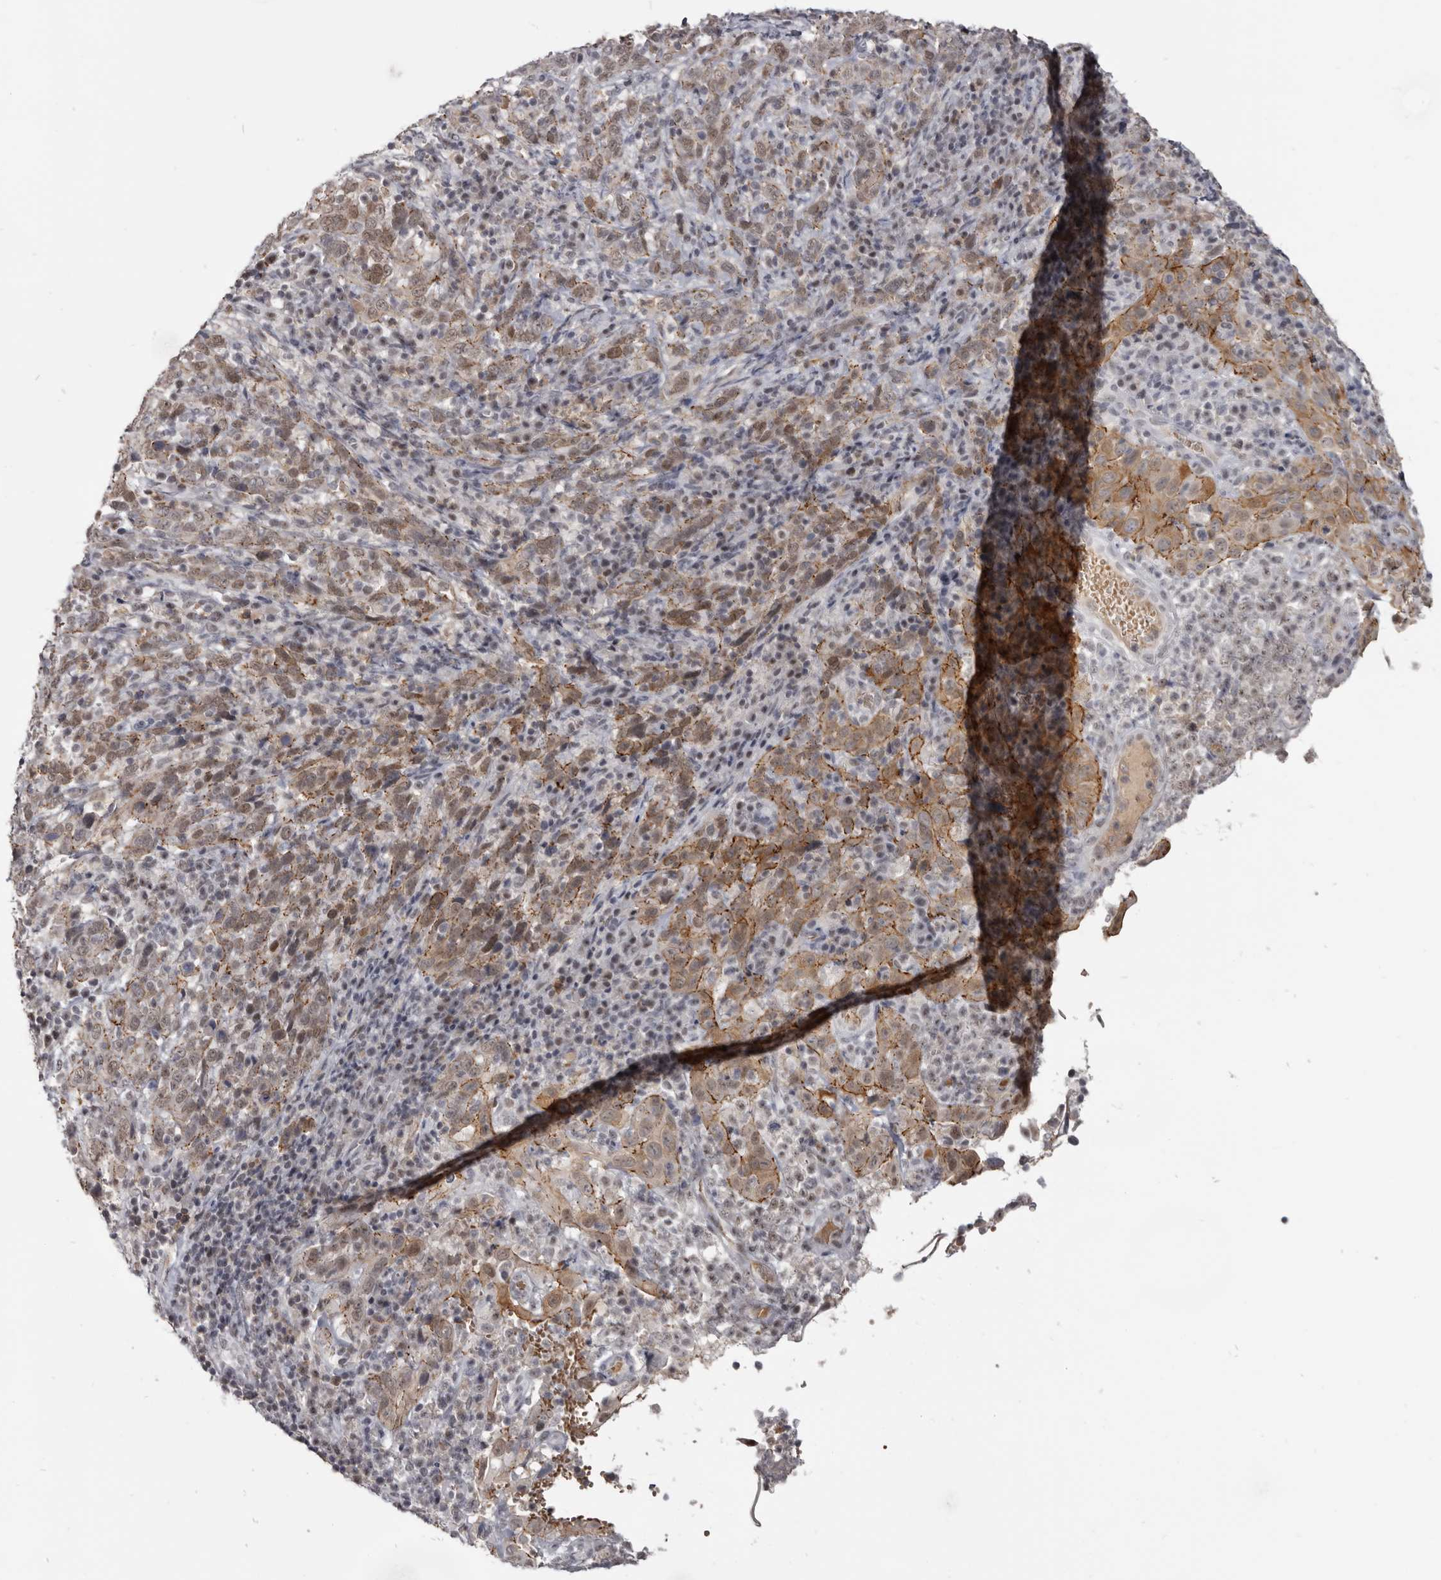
{"staining": {"intensity": "moderate", "quantity": "<25%", "location": "cytoplasmic/membranous,nuclear"}, "tissue": "cervical cancer", "cell_type": "Tumor cells", "image_type": "cancer", "snomed": [{"axis": "morphology", "description": "Squamous cell carcinoma, NOS"}, {"axis": "topography", "description": "Cervix"}], "caption": "Immunohistochemical staining of human squamous cell carcinoma (cervical) reveals low levels of moderate cytoplasmic/membranous and nuclear expression in about <25% of tumor cells.", "gene": "CGN", "patient": {"sex": "female", "age": 46}}